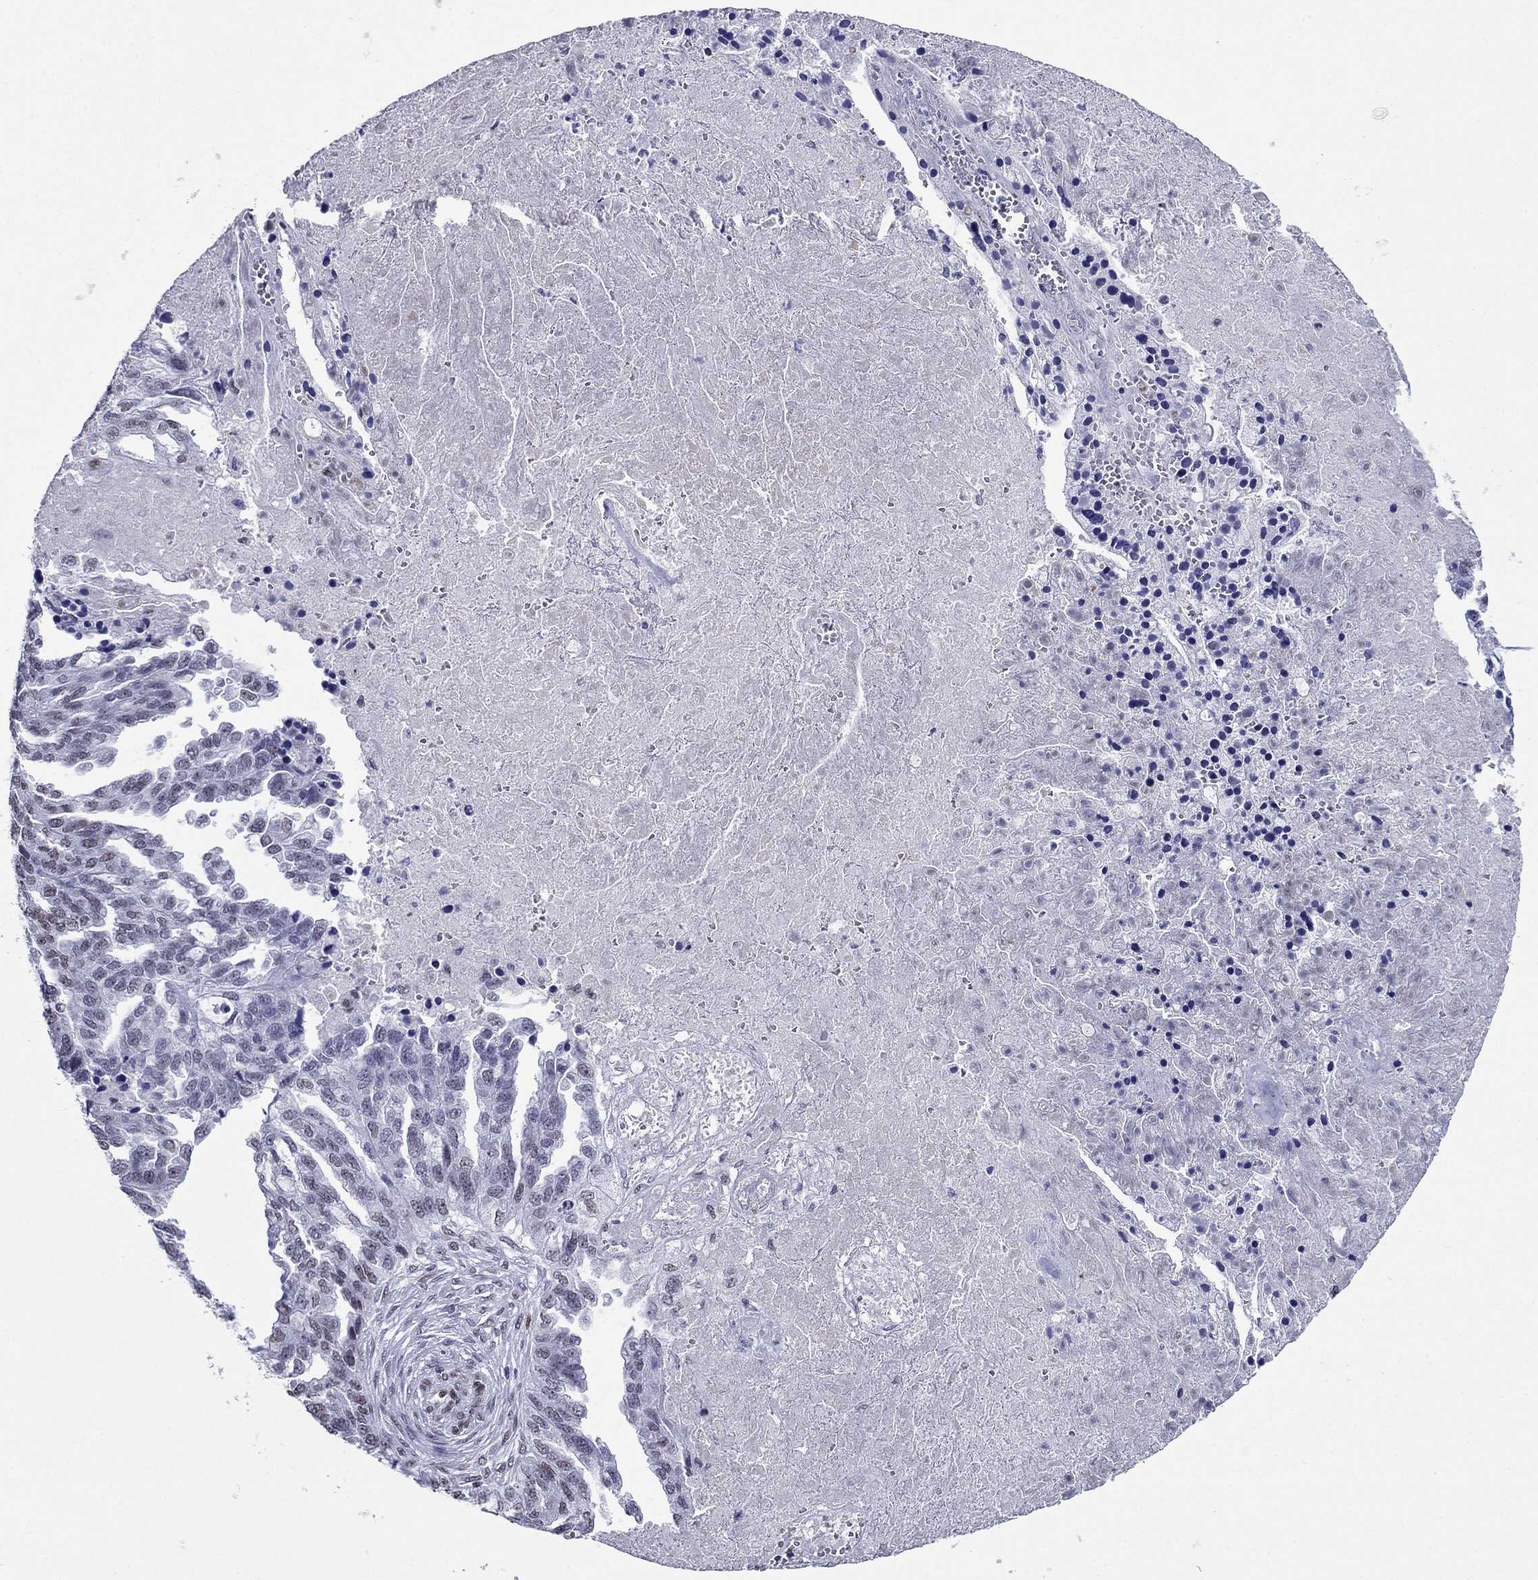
{"staining": {"intensity": "weak", "quantity": "<25%", "location": "nuclear"}, "tissue": "ovarian cancer", "cell_type": "Tumor cells", "image_type": "cancer", "snomed": [{"axis": "morphology", "description": "Cystadenocarcinoma, serous, NOS"}, {"axis": "topography", "description": "Ovary"}], "caption": "Photomicrograph shows no significant protein positivity in tumor cells of serous cystadenocarcinoma (ovarian).", "gene": "PPM1G", "patient": {"sex": "female", "age": 51}}